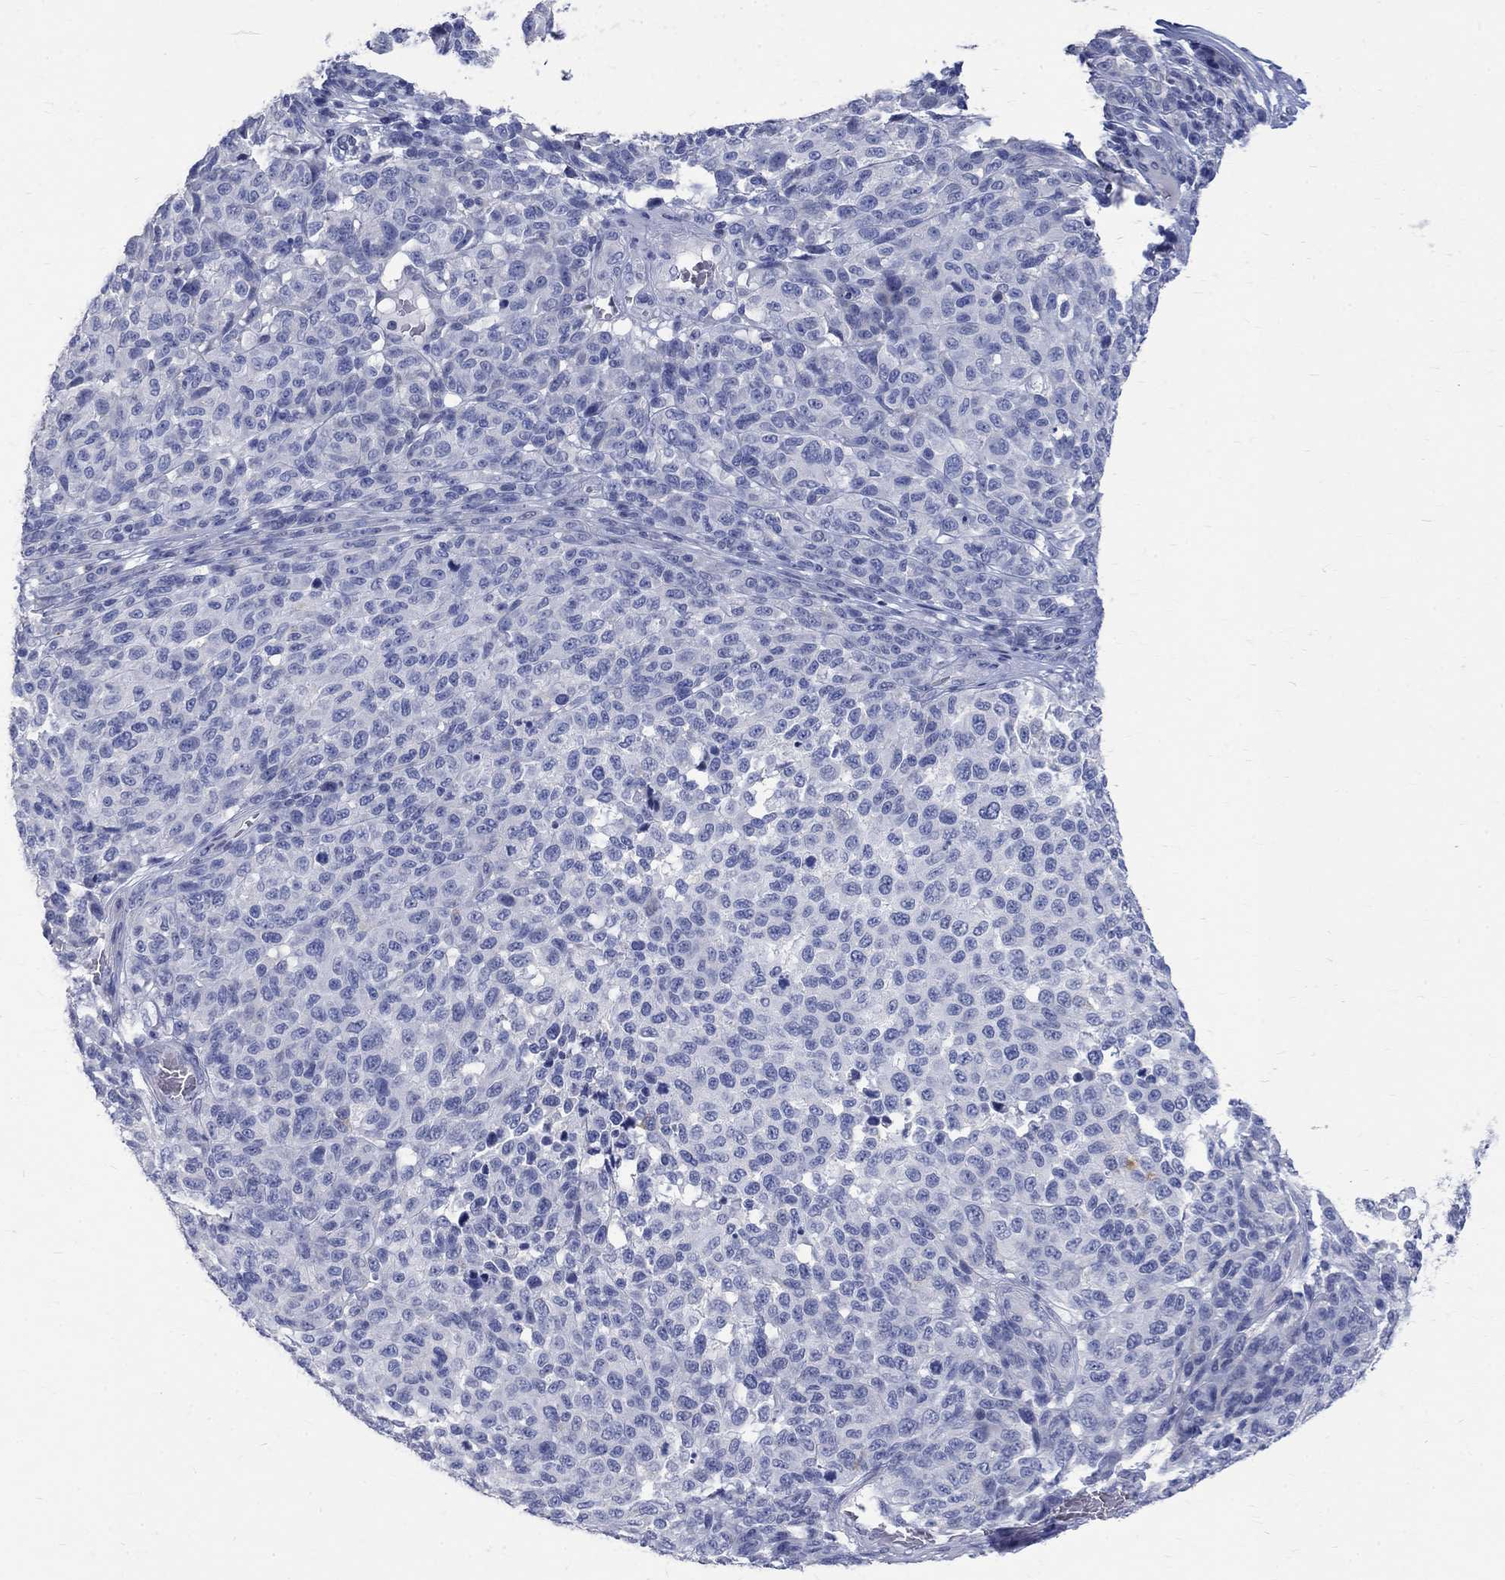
{"staining": {"intensity": "negative", "quantity": "none", "location": "none"}, "tissue": "melanoma", "cell_type": "Tumor cells", "image_type": "cancer", "snomed": [{"axis": "morphology", "description": "Malignant melanoma, NOS"}, {"axis": "topography", "description": "Skin"}], "caption": "DAB (3,3'-diaminobenzidine) immunohistochemical staining of human melanoma exhibits no significant expression in tumor cells.", "gene": "MAGEB6", "patient": {"sex": "male", "age": 59}}